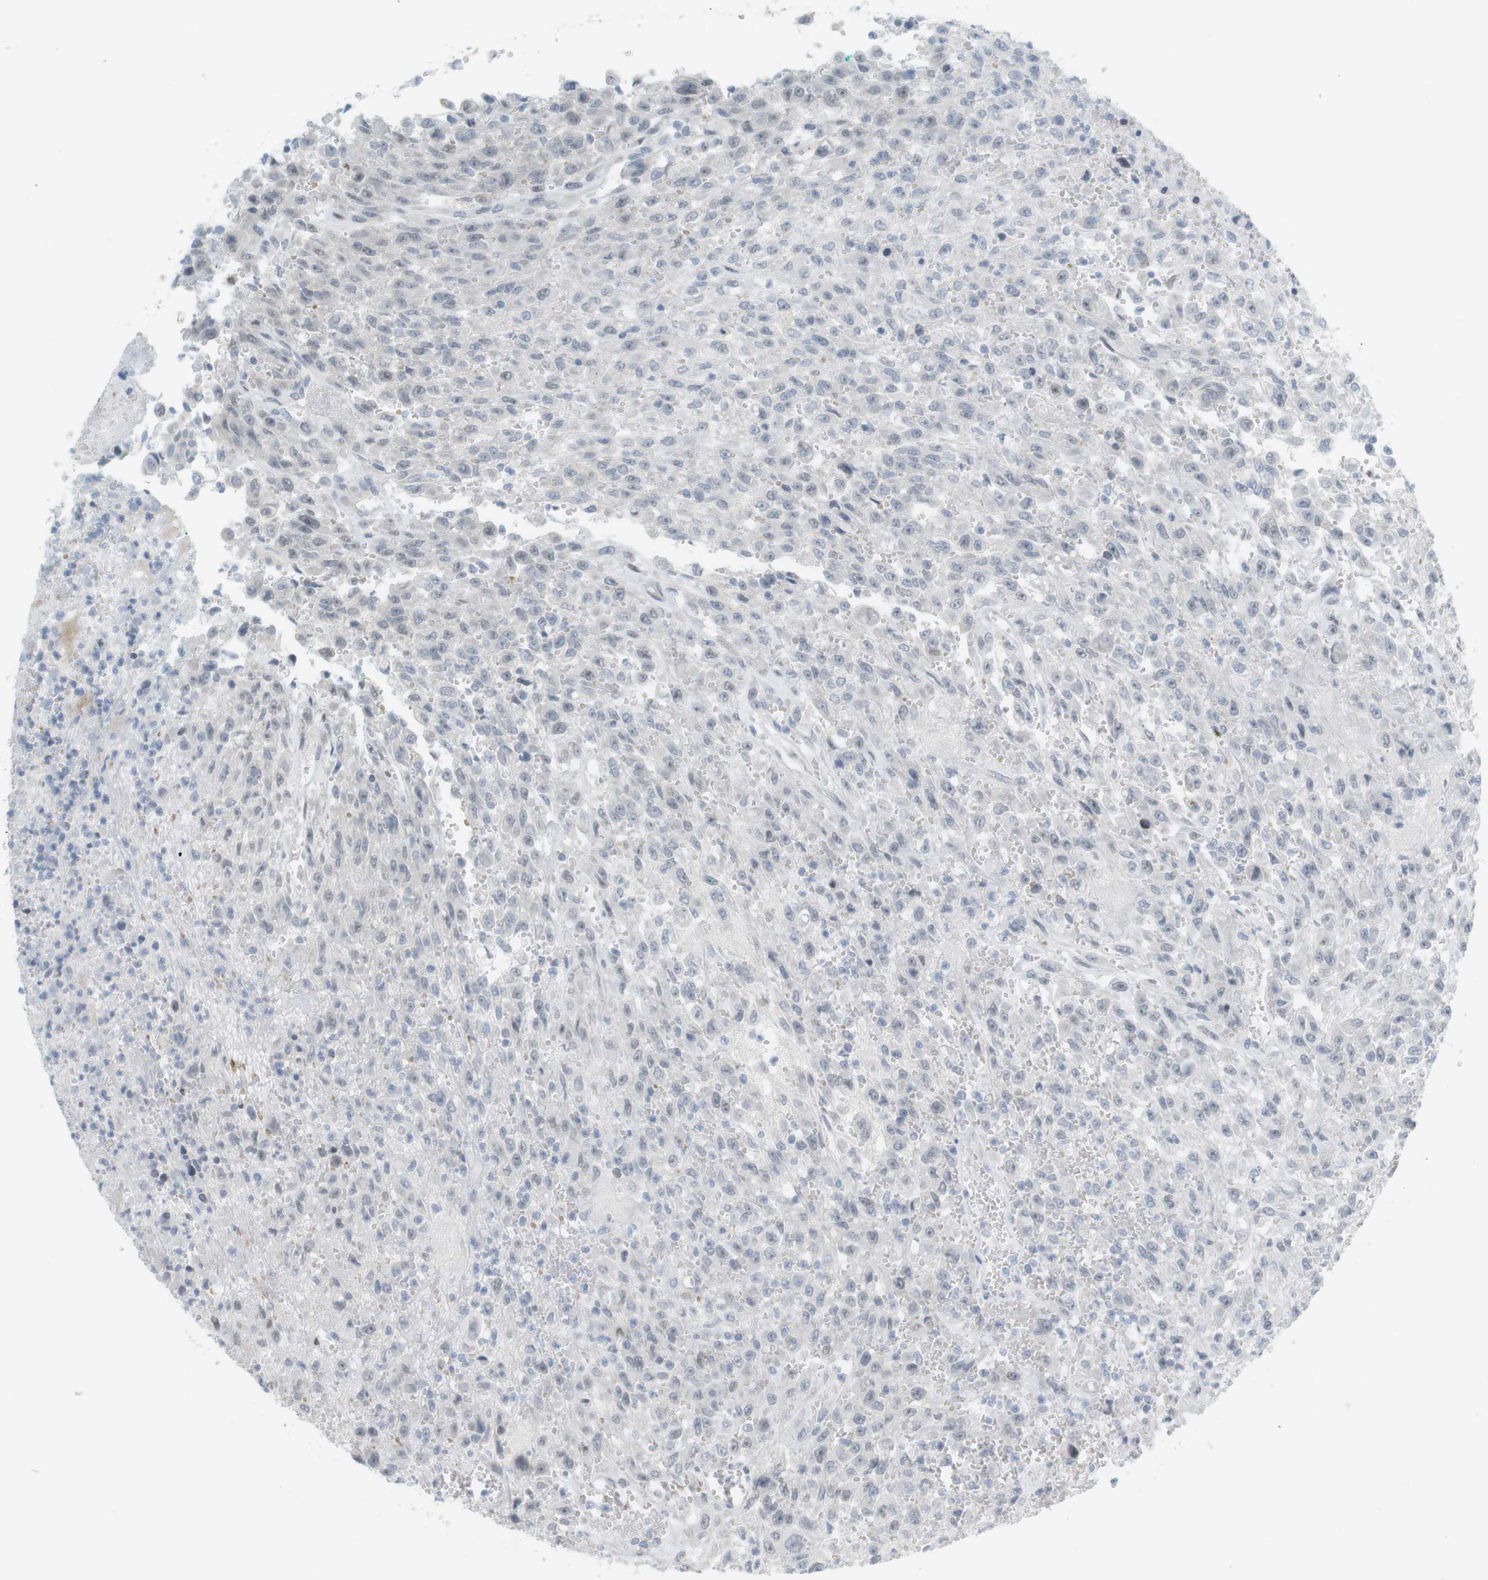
{"staining": {"intensity": "negative", "quantity": "none", "location": "none"}, "tissue": "urothelial cancer", "cell_type": "Tumor cells", "image_type": "cancer", "snomed": [{"axis": "morphology", "description": "Urothelial carcinoma, High grade"}, {"axis": "topography", "description": "Urinary bladder"}], "caption": "Urothelial cancer was stained to show a protein in brown. There is no significant positivity in tumor cells. Nuclei are stained in blue.", "gene": "DMC1", "patient": {"sex": "male", "age": 46}}